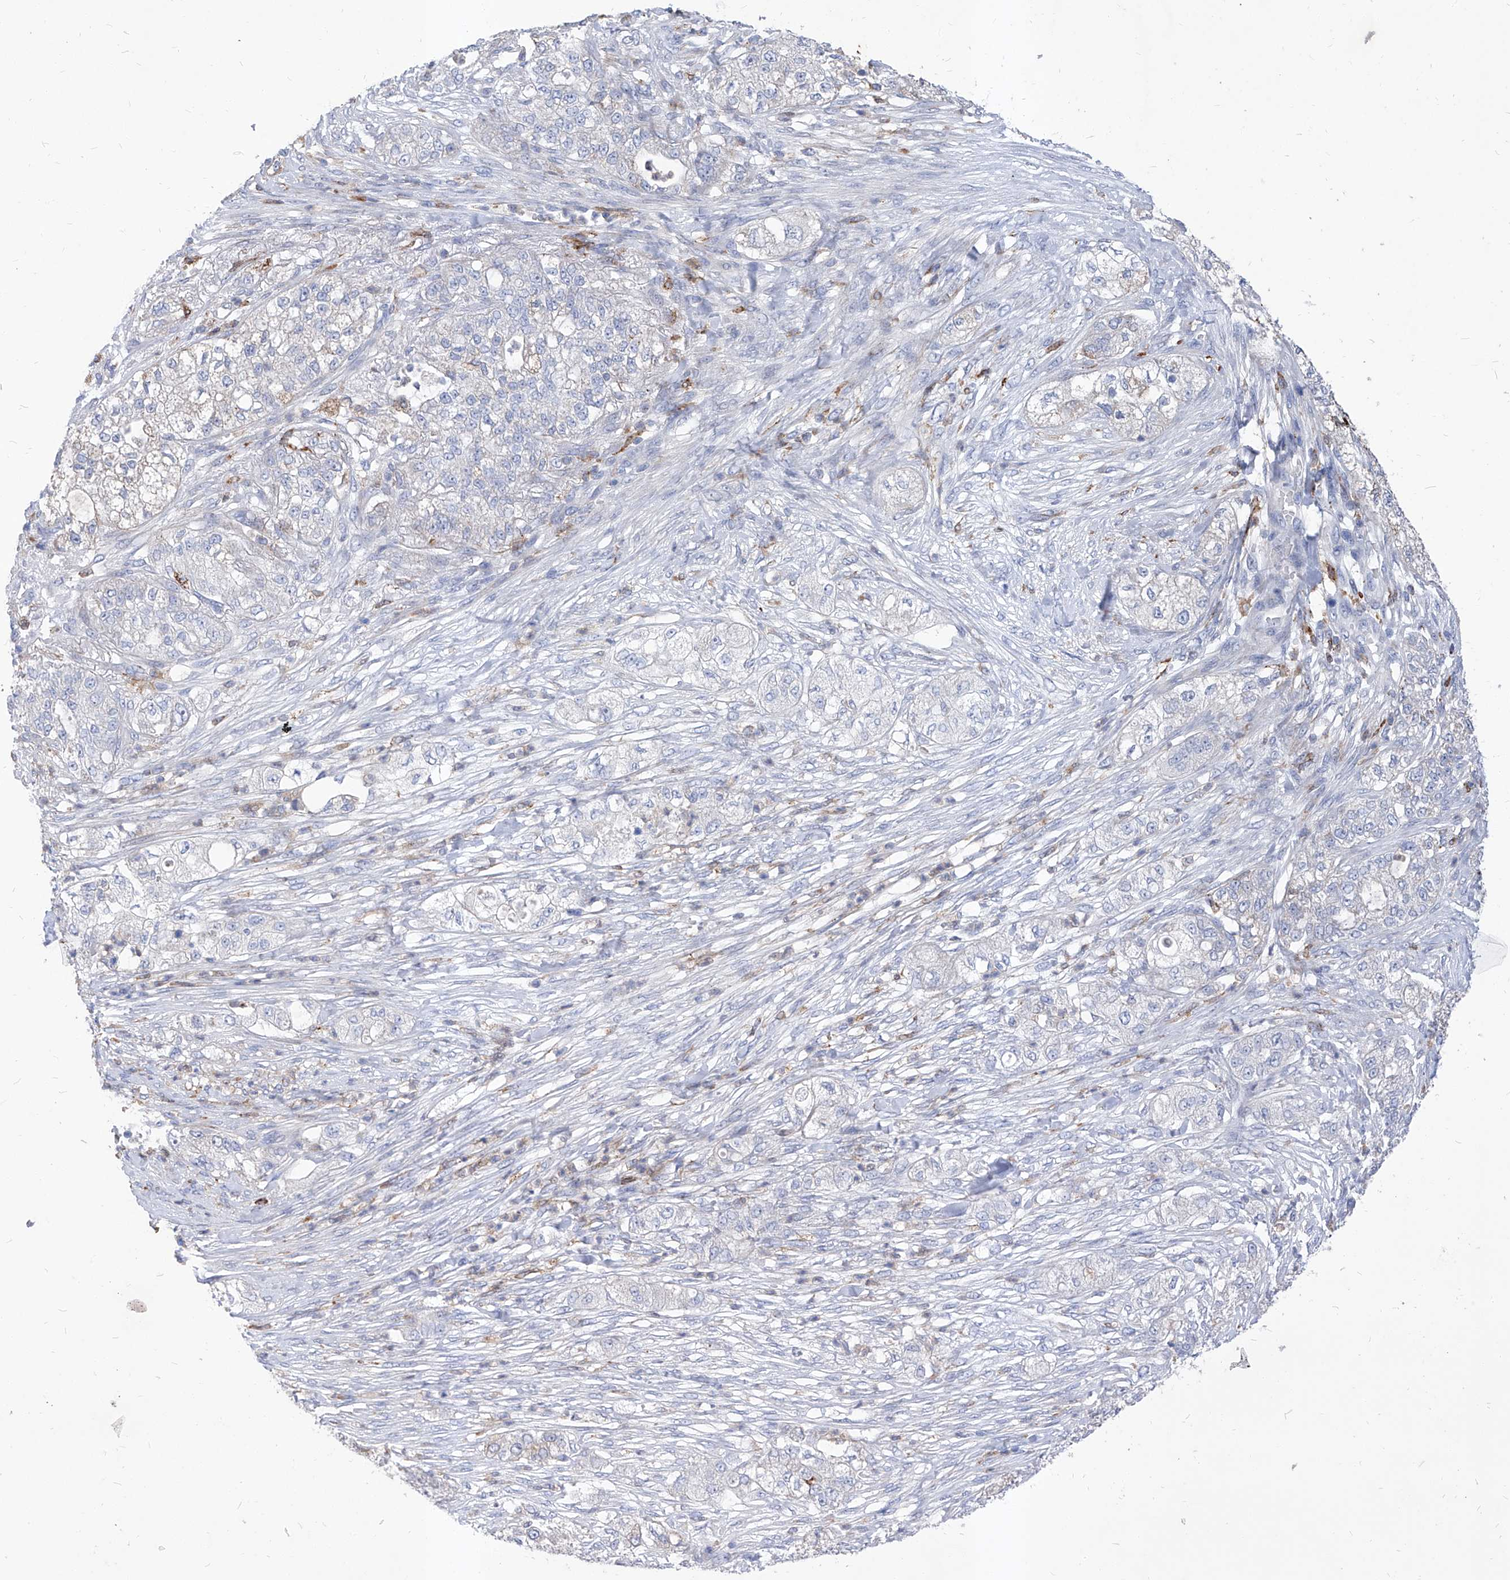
{"staining": {"intensity": "negative", "quantity": "none", "location": "none"}, "tissue": "pancreatic cancer", "cell_type": "Tumor cells", "image_type": "cancer", "snomed": [{"axis": "morphology", "description": "Adenocarcinoma, NOS"}, {"axis": "topography", "description": "Pancreas"}], "caption": "DAB (3,3'-diaminobenzidine) immunohistochemical staining of human adenocarcinoma (pancreatic) exhibits no significant staining in tumor cells.", "gene": "UBOX5", "patient": {"sex": "female", "age": 78}}